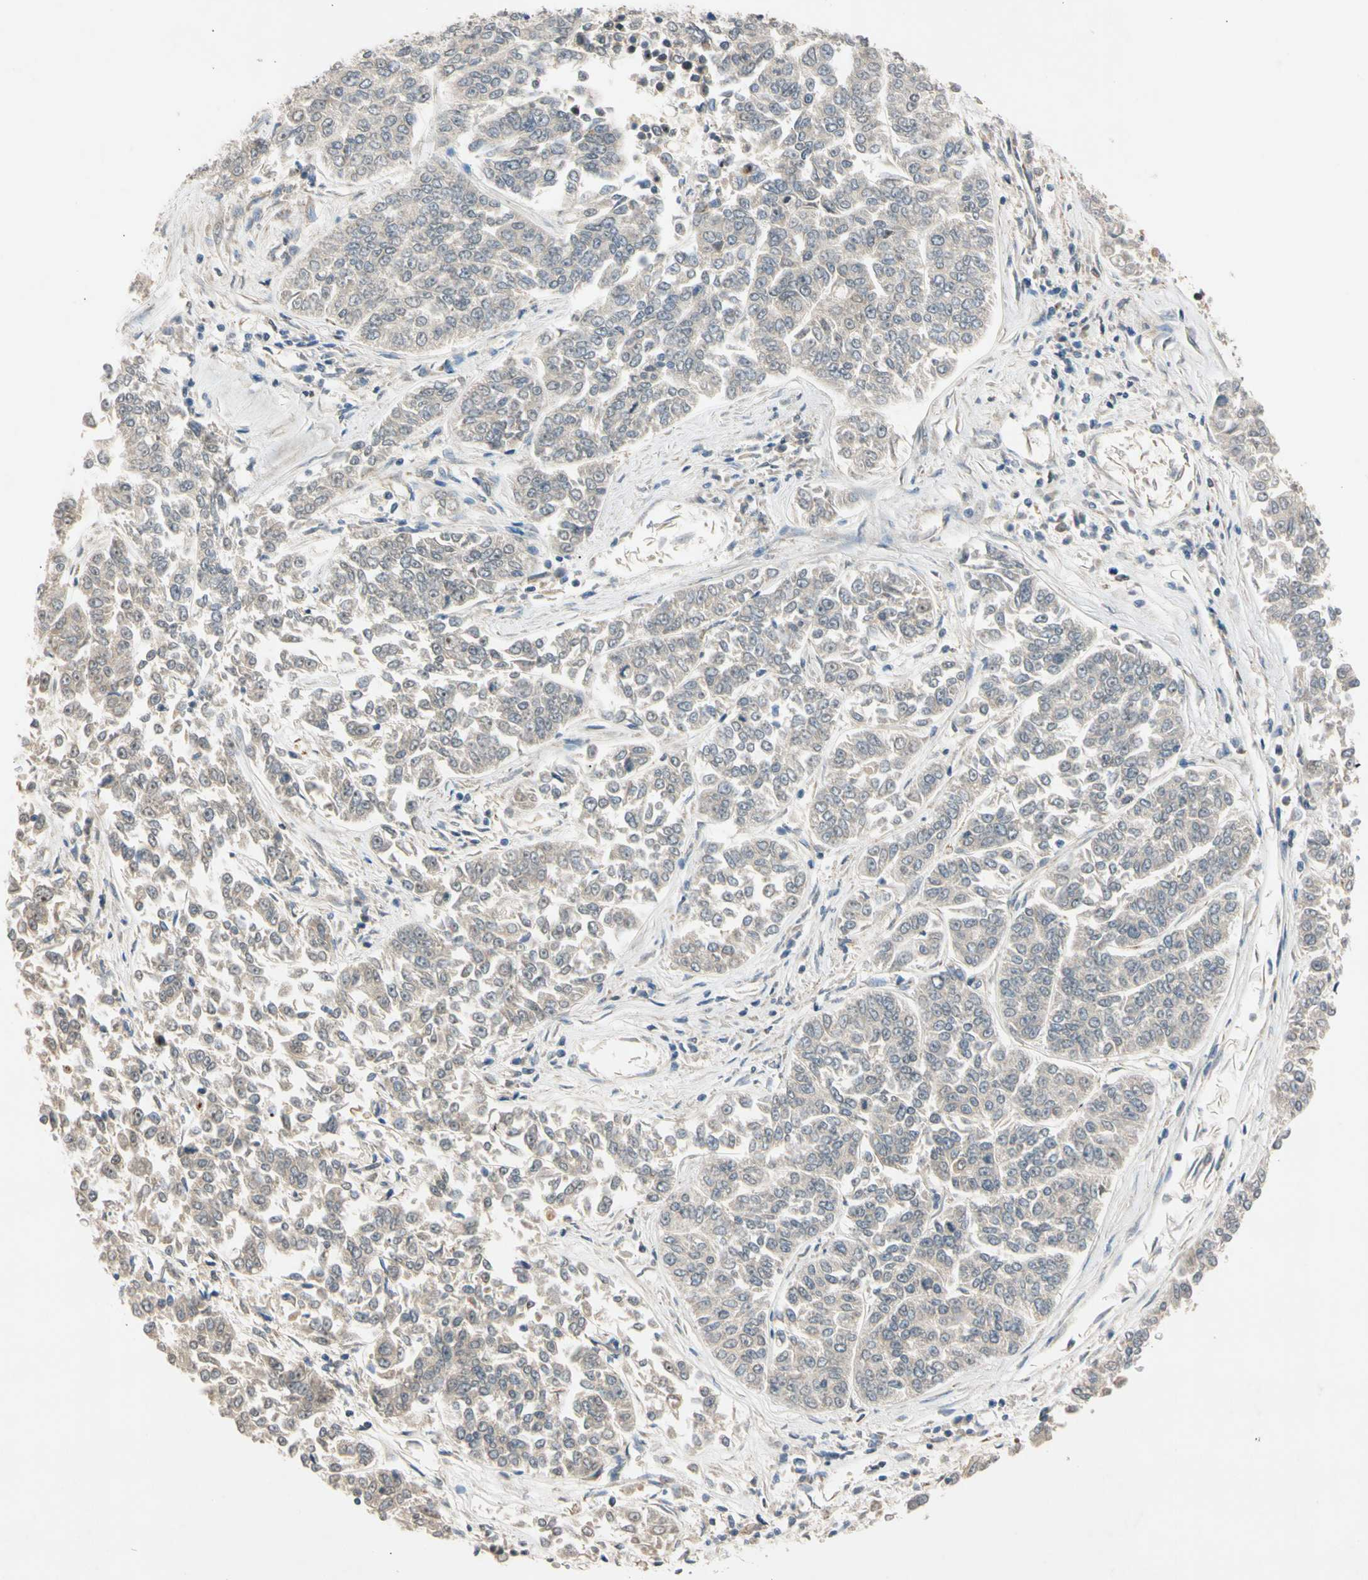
{"staining": {"intensity": "negative", "quantity": "none", "location": "none"}, "tissue": "lung cancer", "cell_type": "Tumor cells", "image_type": "cancer", "snomed": [{"axis": "morphology", "description": "Adenocarcinoma, NOS"}, {"axis": "topography", "description": "Lung"}], "caption": "Immunohistochemistry (IHC) of lung adenocarcinoma exhibits no expression in tumor cells. (DAB IHC, high magnification).", "gene": "RIOX2", "patient": {"sex": "male", "age": 84}}